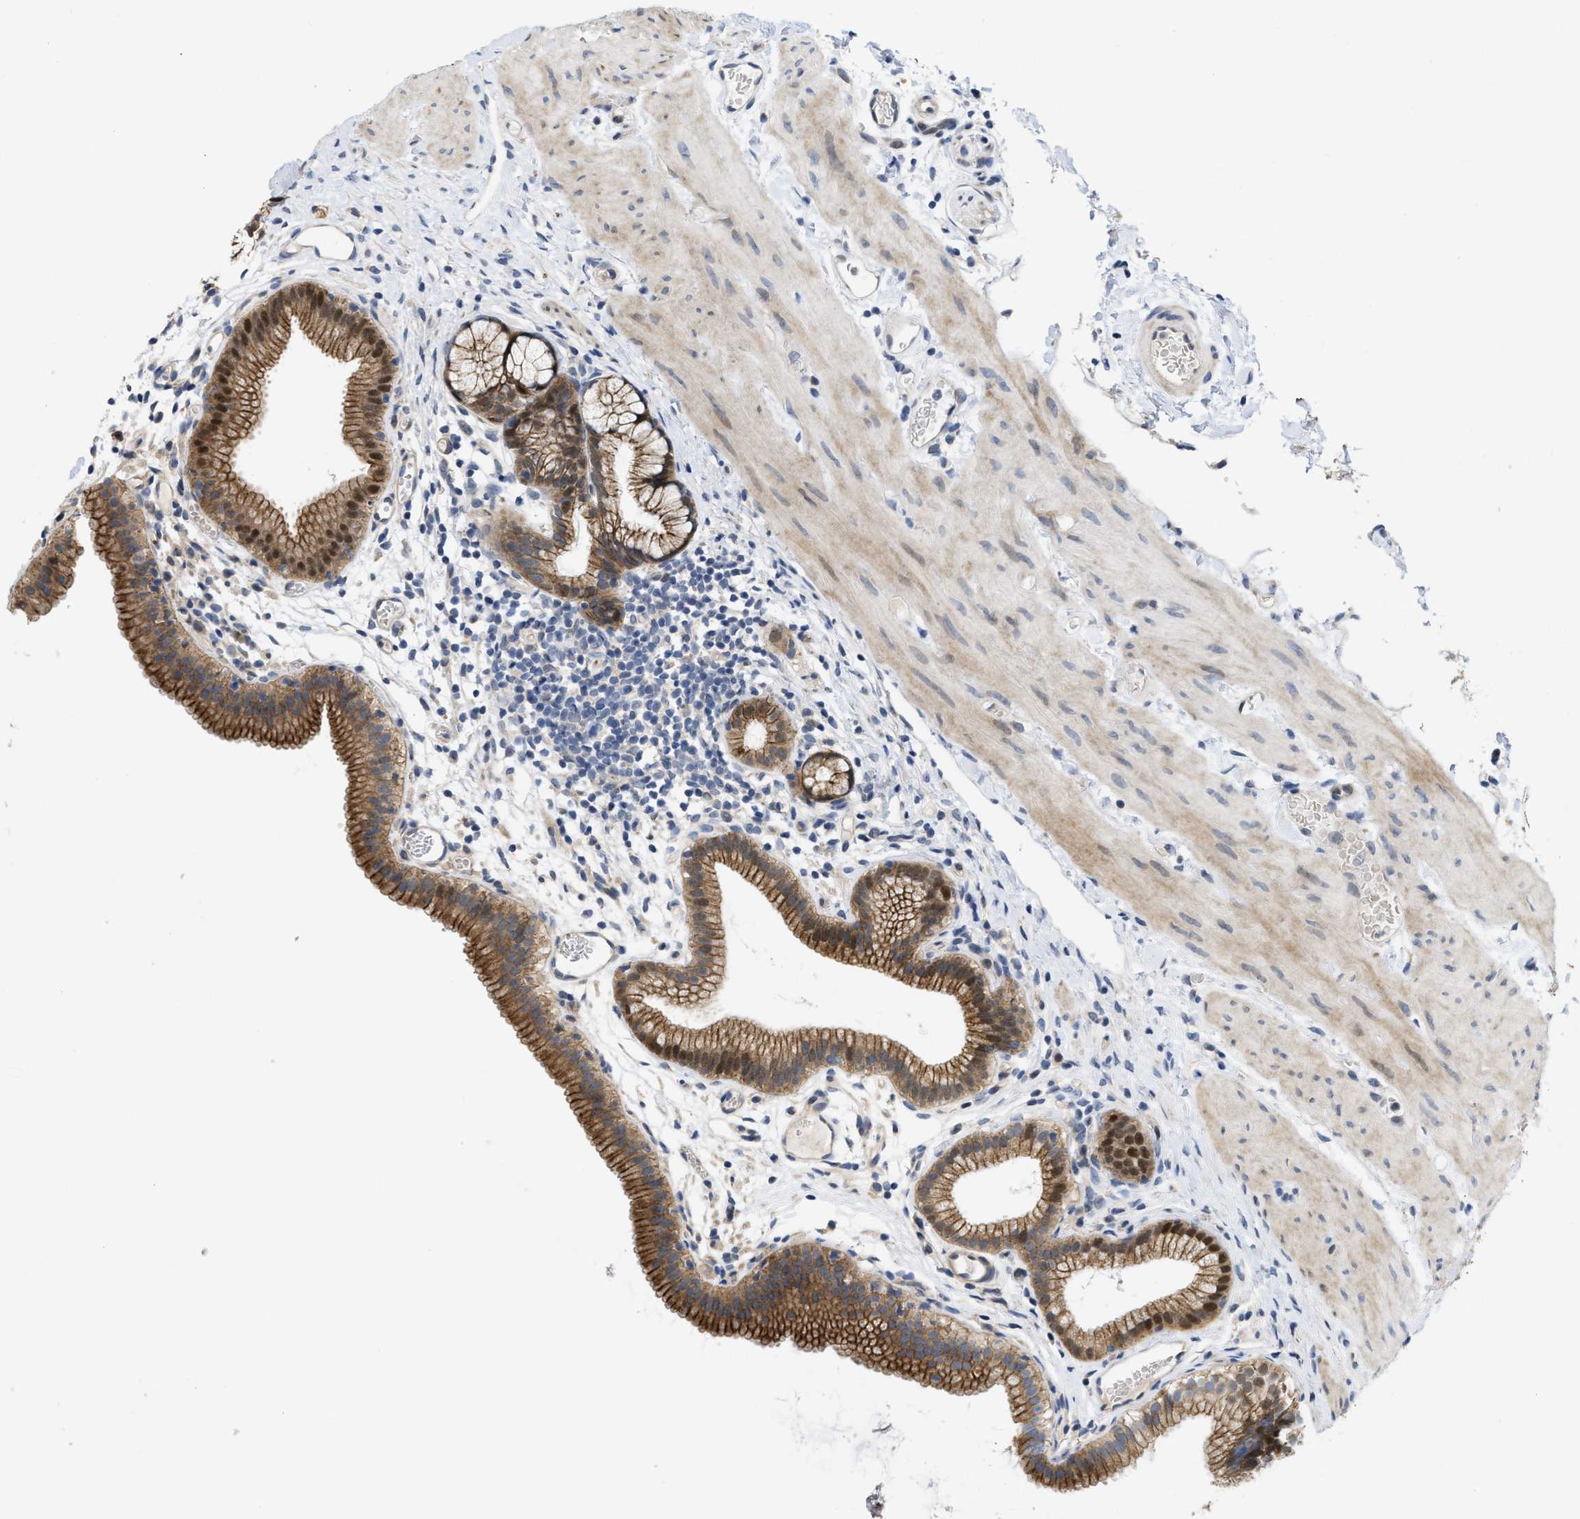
{"staining": {"intensity": "moderate", "quantity": ">75%", "location": "cytoplasmic/membranous,nuclear"}, "tissue": "gallbladder", "cell_type": "Glandular cells", "image_type": "normal", "snomed": [{"axis": "morphology", "description": "Normal tissue, NOS"}, {"axis": "topography", "description": "Gallbladder"}], "caption": "A micrograph of human gallbladder stained for a protein demonstrates moderate cytoplasmic/membranous,nuclear brown staining in glandular cells. Ihc stains the protein of interest in brown and the nuclei are stained blue.", "gene": "CDPF1", "patient": {"sex": "female", "age": 26}}